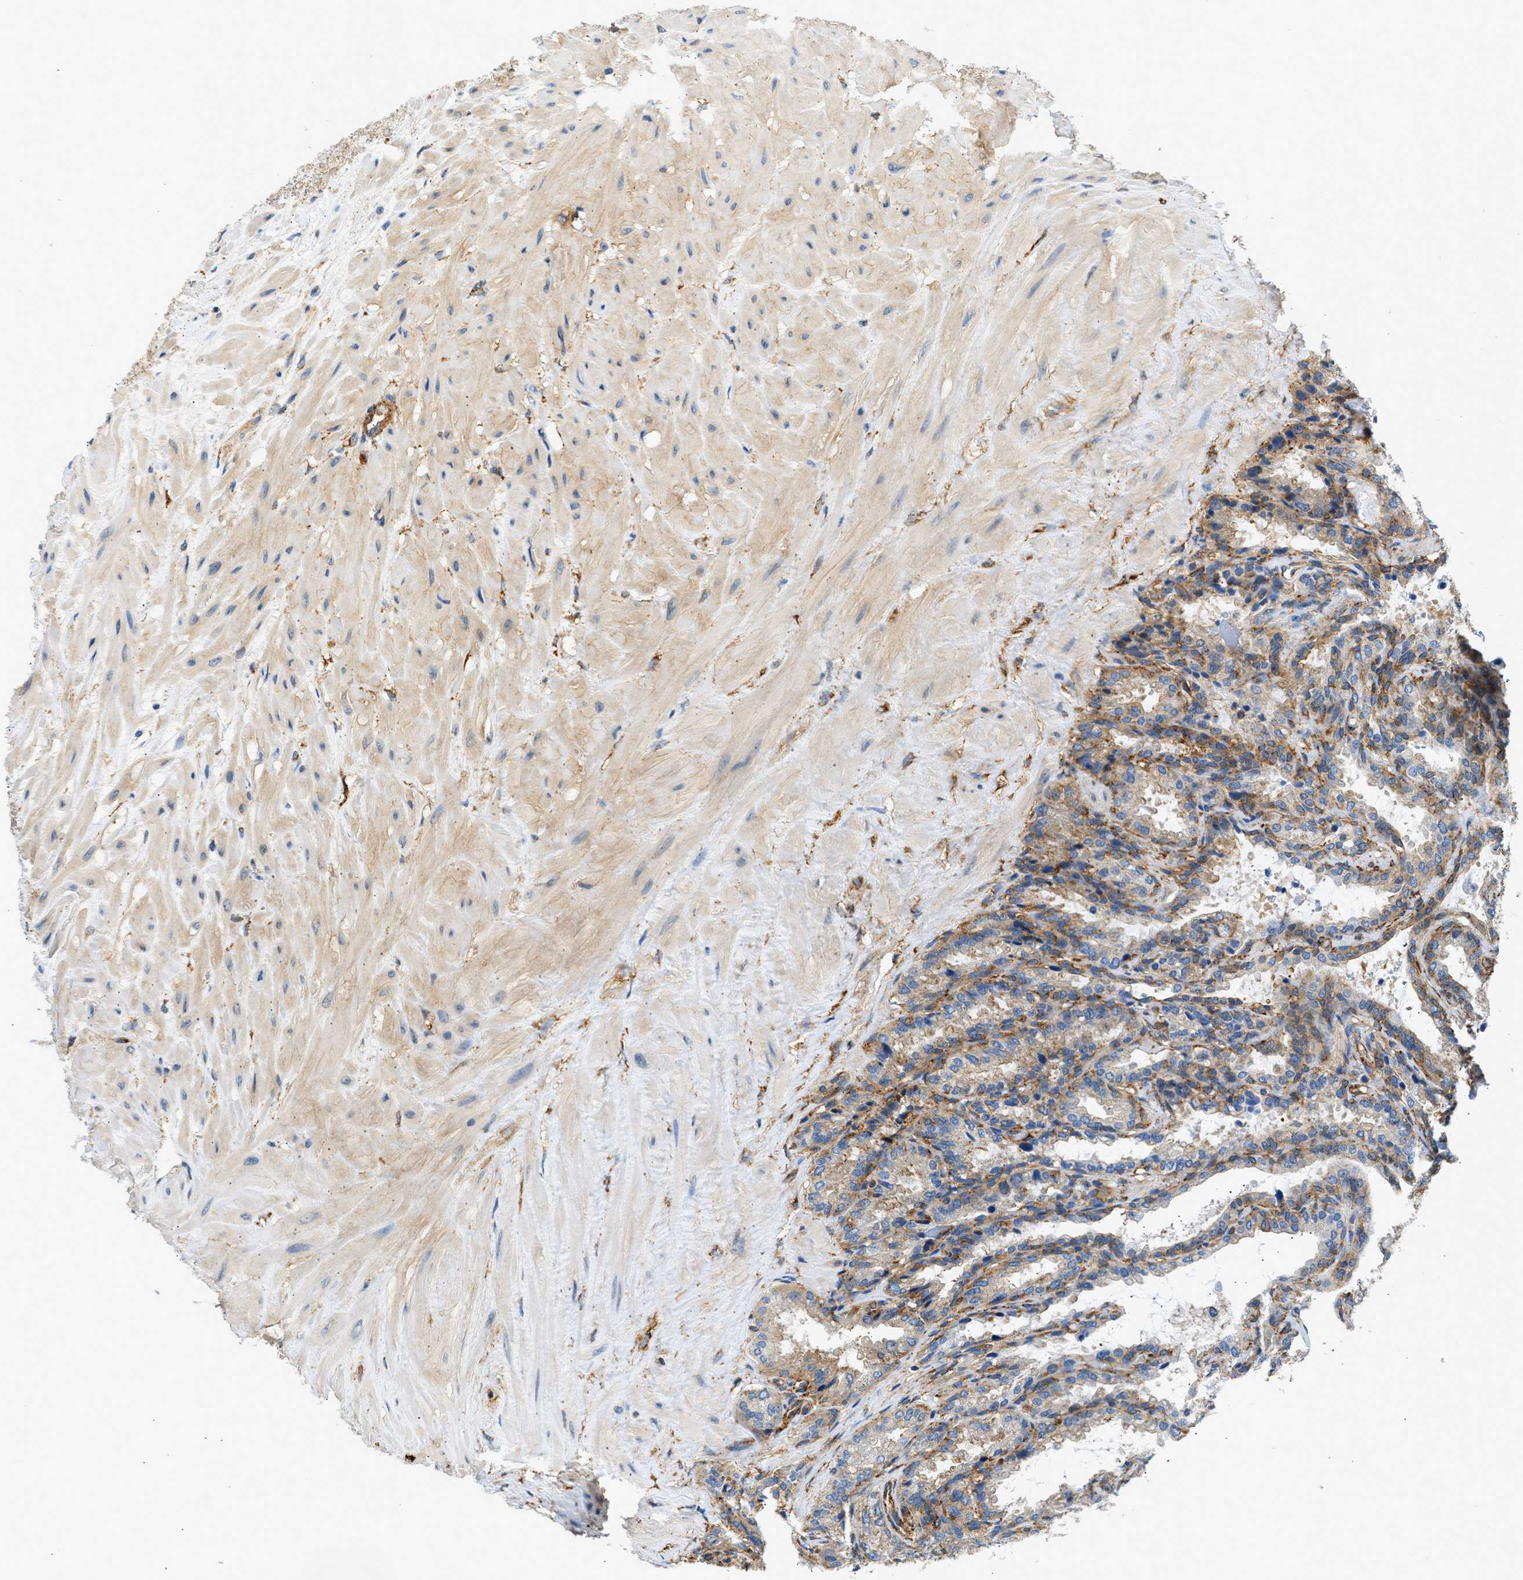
{"staining": {"intensity": "moderate", "quantity": ">75%", "location": "cytoplasmic/membranous"}, "tissue": "seminal vesicle", "cell_type": "Glandular cells", "image_type": "normal", "snomed": [{"axis": "morphology", "description": "Normal tissue, NOS"}, {"axis": "topography", "description": "Seminal veicle"}], "caption": "This histopathology image demonstrates IHC staining of normal human seminal vesicle, with medium moderate cytoplasmic/membranous positivity in approximately >75% of glandular cells.", "gene": "SEPTIN2", "patient": {"sex": "male", "age": 46}}